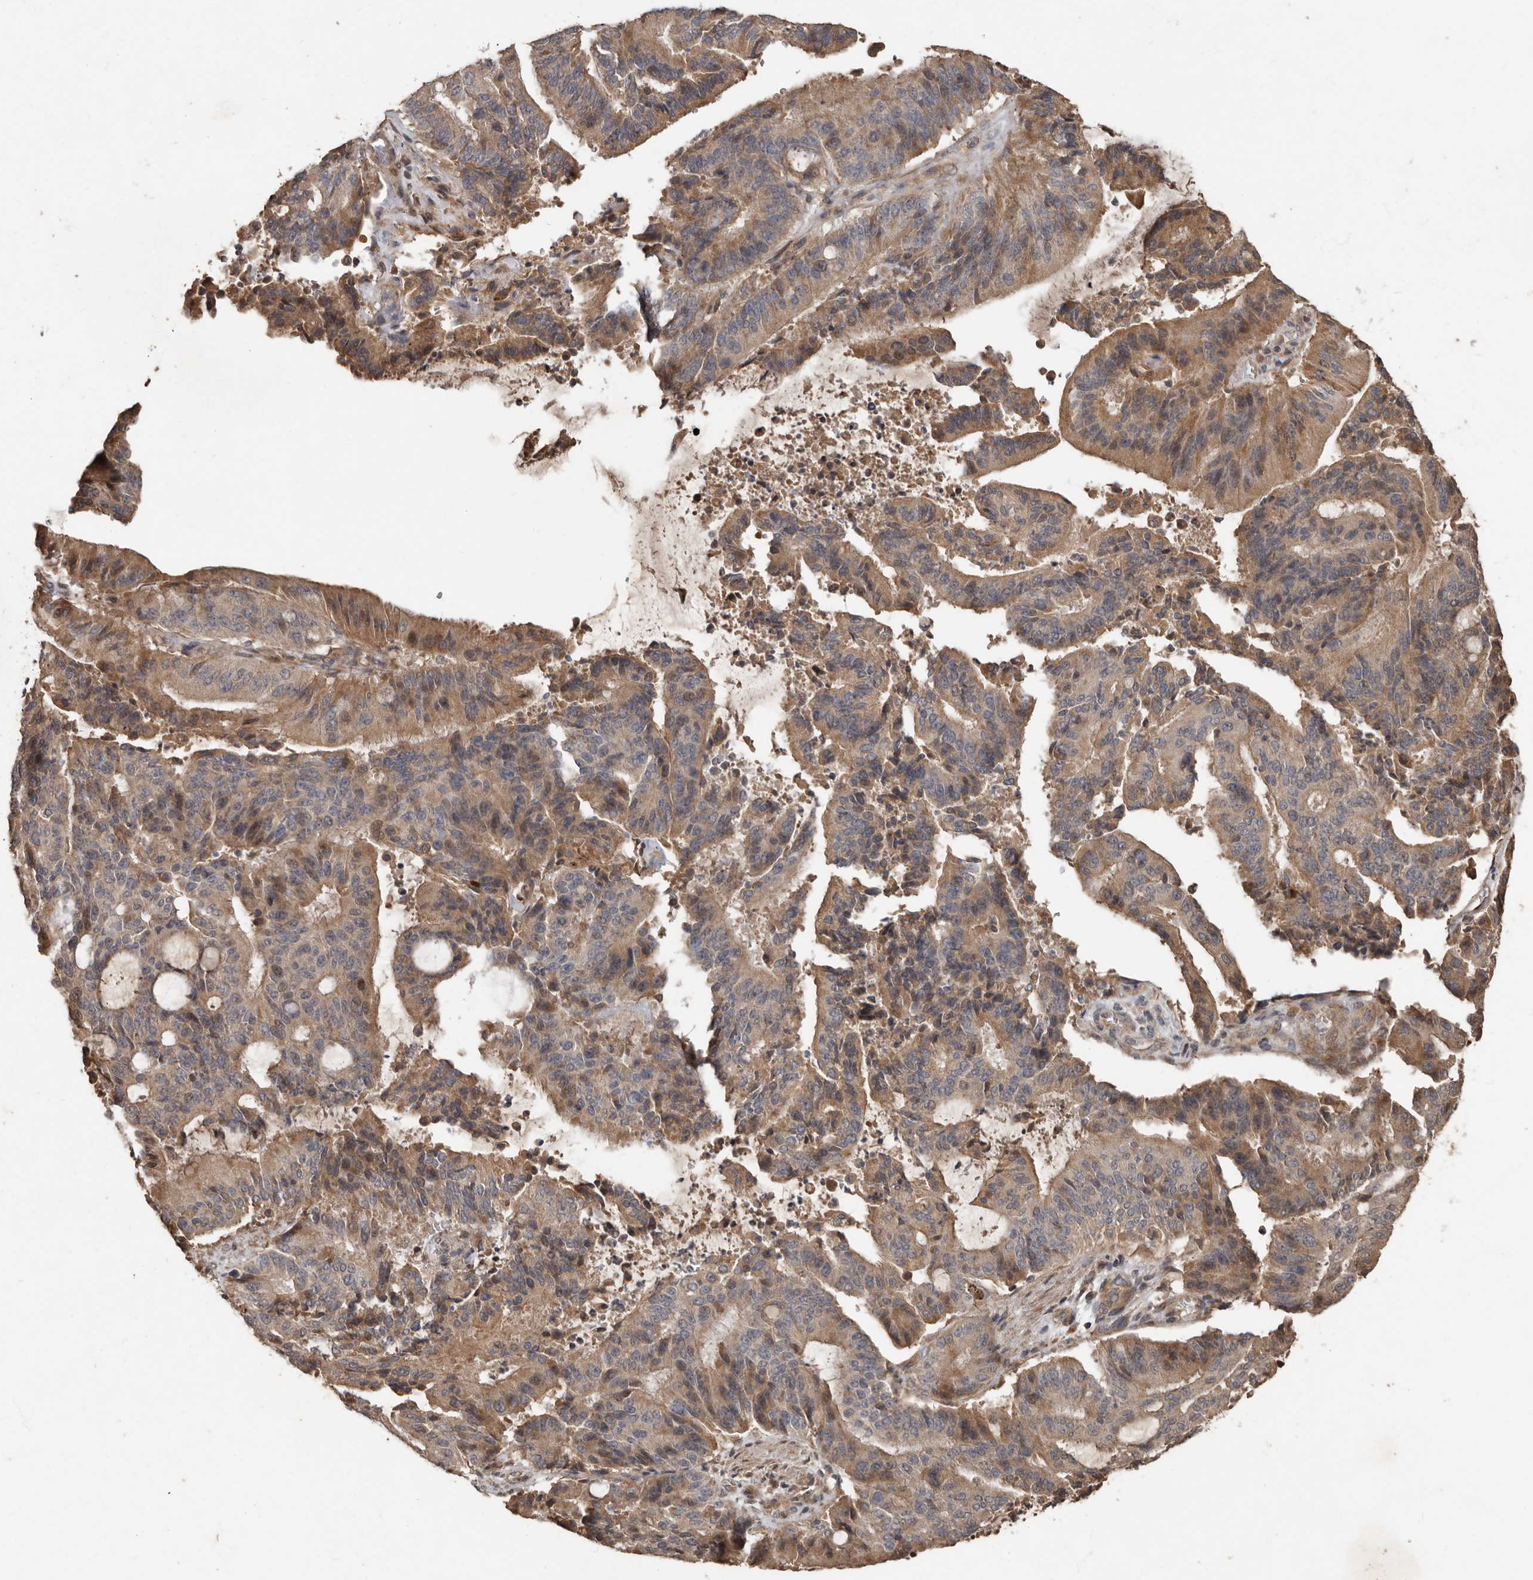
{"staining": {"intensity": "moderate", "quantity": ">75%", "location": "cytoplasmic/membranous"}, "tissue": "liver cancer", "cell_type": "Tumor cells", "image_type": "cancer", "snomed": [{"axis": "morphology", "description": "Normal tissue, NOS"}, {"axis": "morphology", "description": "Cholangiocarcinoma"}, {"axis": "topography", "description": "Liver"}, {"axis": "topography", "description": "Peripheral nerve tissue"}], "caption": "Liver cholangiocarcinoma stained with immunohistochemistry (IHC) displays moderate cytoplasmic/membranous expression in about >75% of tumor cells. (Brightfield microscopy of DAB IHC at high magnification).", "gene": "KIF26B", "patient": {"sex": "female", "age": 73}}